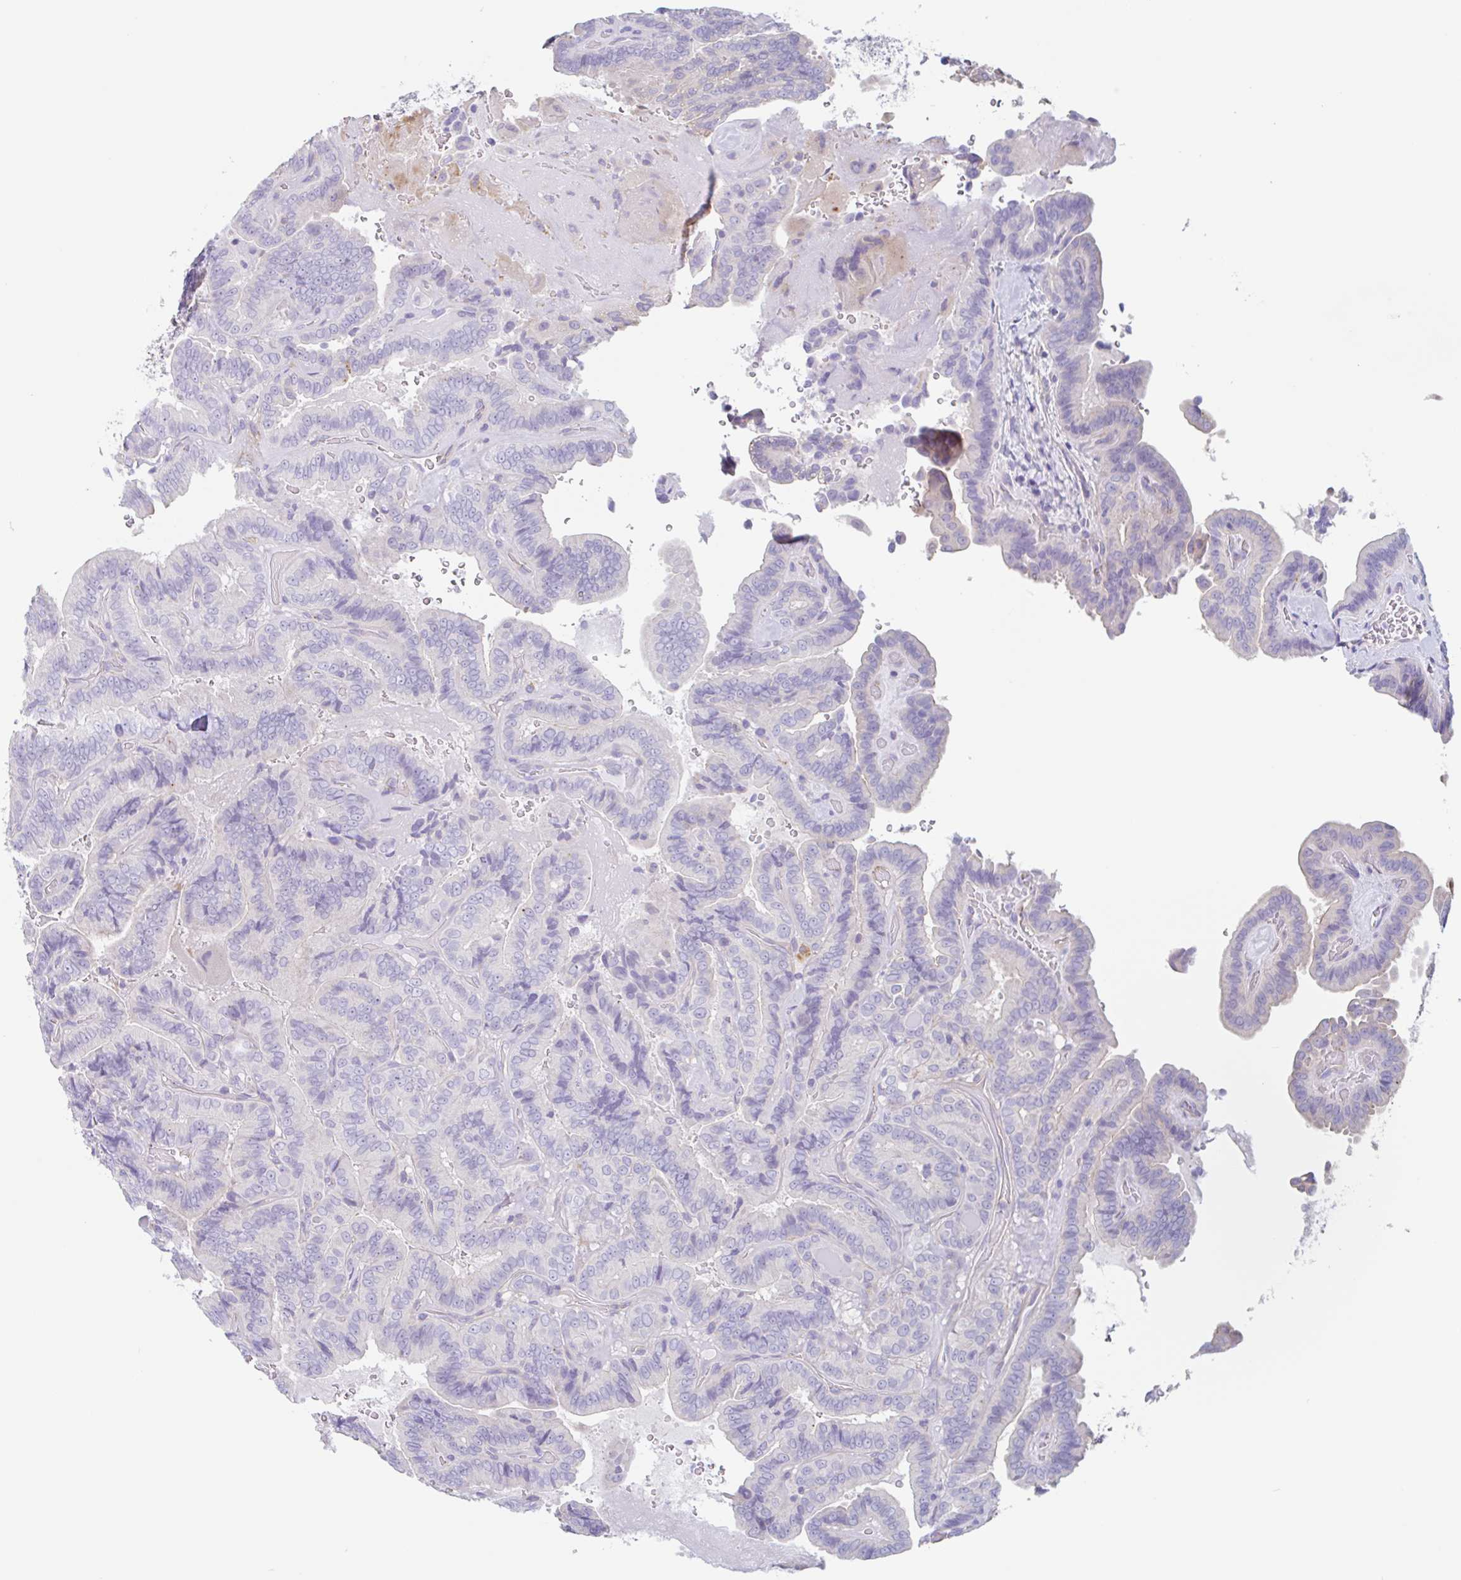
{"staining": {"intensity": "negative", "quantity": "none", "location": "none"}, "tissue": "thyroid cancer", "cell_type": "Tumor cells", "image_type": "cancer", "snomed": [{"axis": "morphology", "description": "Papillary adenocarcinoma, NOS"}, {"axis": "topography", "description": "Thyroid gland"}], "caption": "Histopathology image shows no significant protein staining in tumor cells of thyroid cancer (papillary adenocarcinoma).", "gene": "LENG9", "patient": {"sex": "male", "age": 61}}